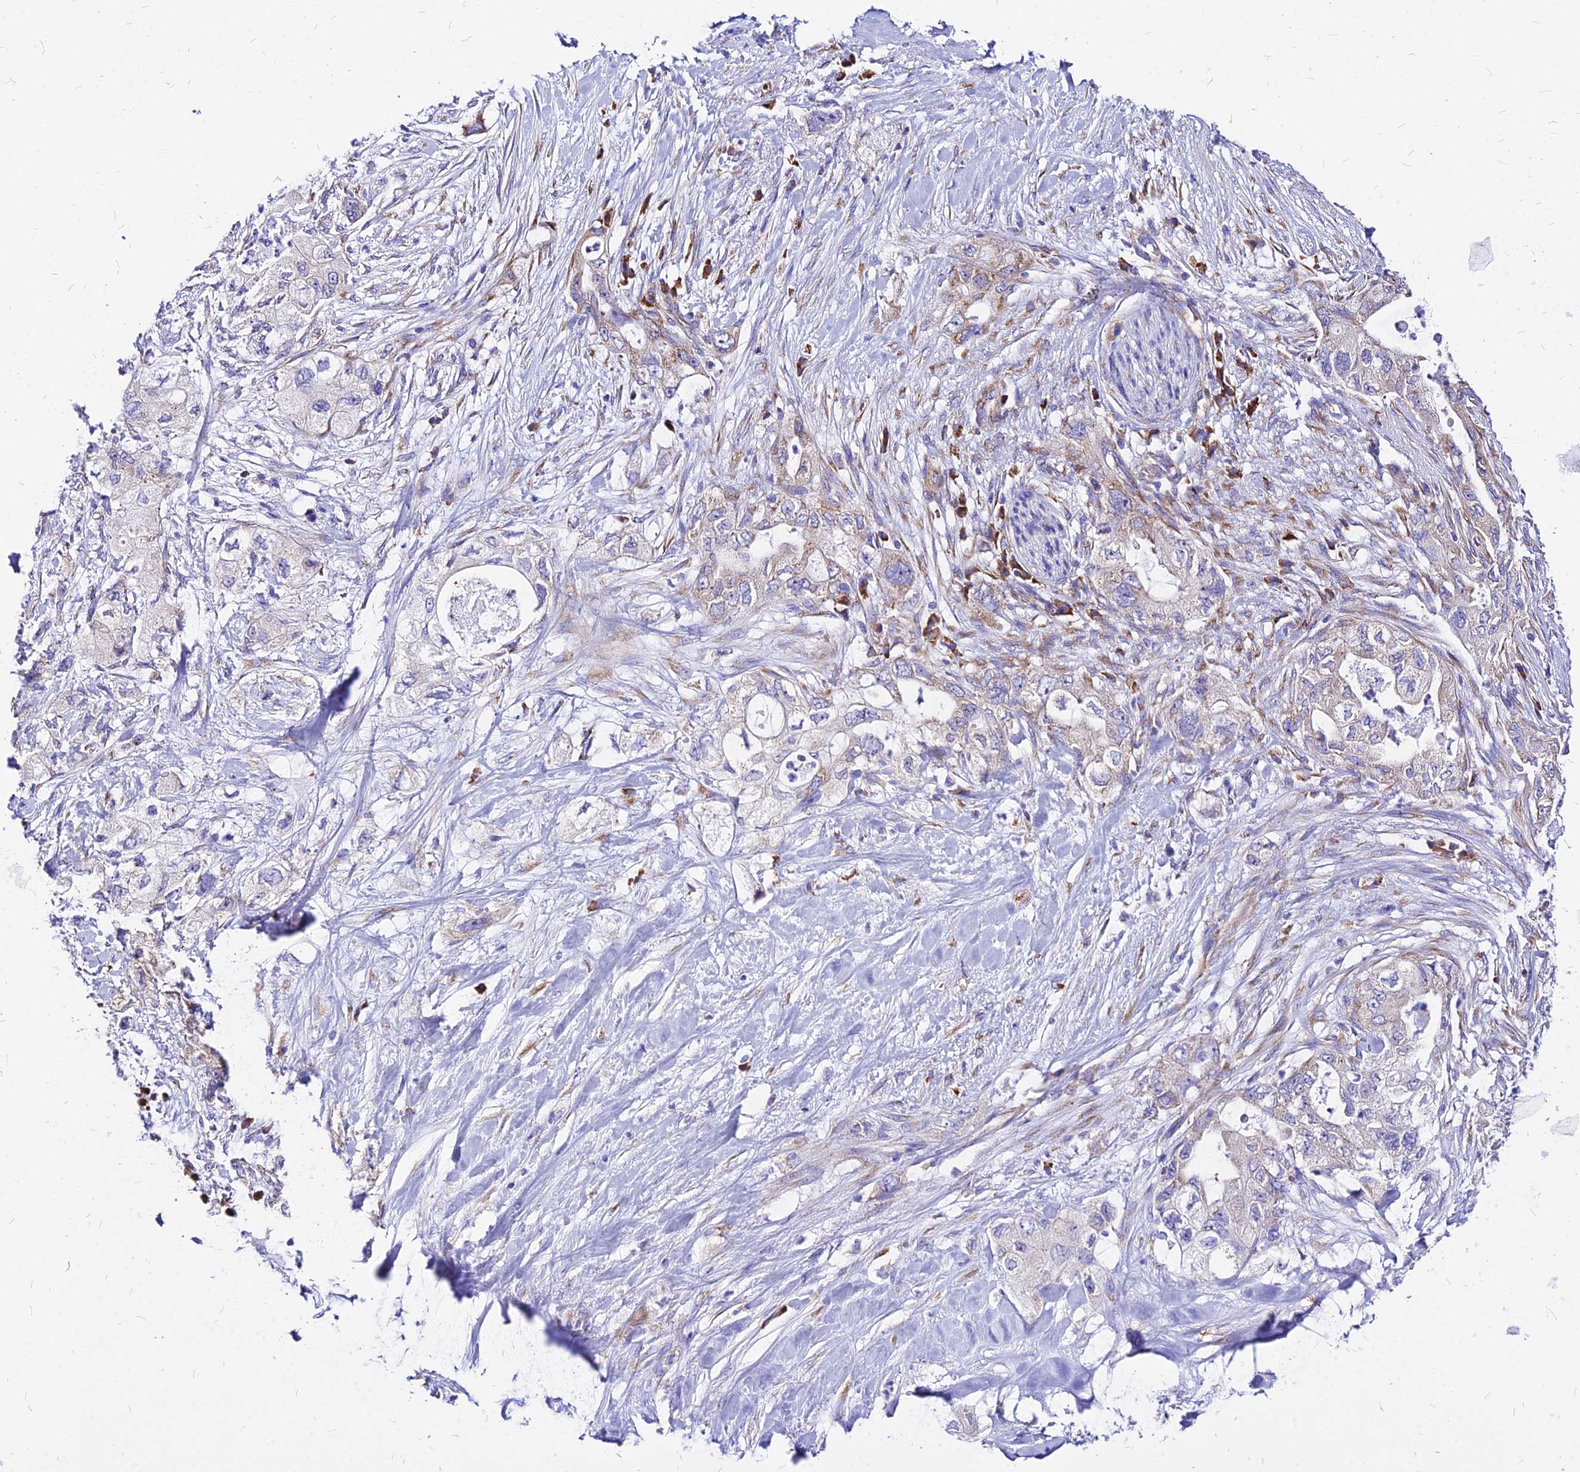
{"staining": {"intensity": "moderate", "quantity": "<25%", "location": "cytoplasmic/membranous"}, "tissue": "pancreatic cancer", "cell_type": "Tumor cells", "image_type": "cancer", "snomed": [{"axis": "morphology", "description": "Adenocarcinoma, NOS"}, {"axis": "topography", "description": "Pancreas"}], "caption": "DAB immunohistochemical staining of pancreatic adenocarcinoma exhibits moderate cytoplasmic/membranous protein expression in approximately <25% of tumor cells.", "gene": "RPL19", "patient": {"sex": "female", "age": 73}}